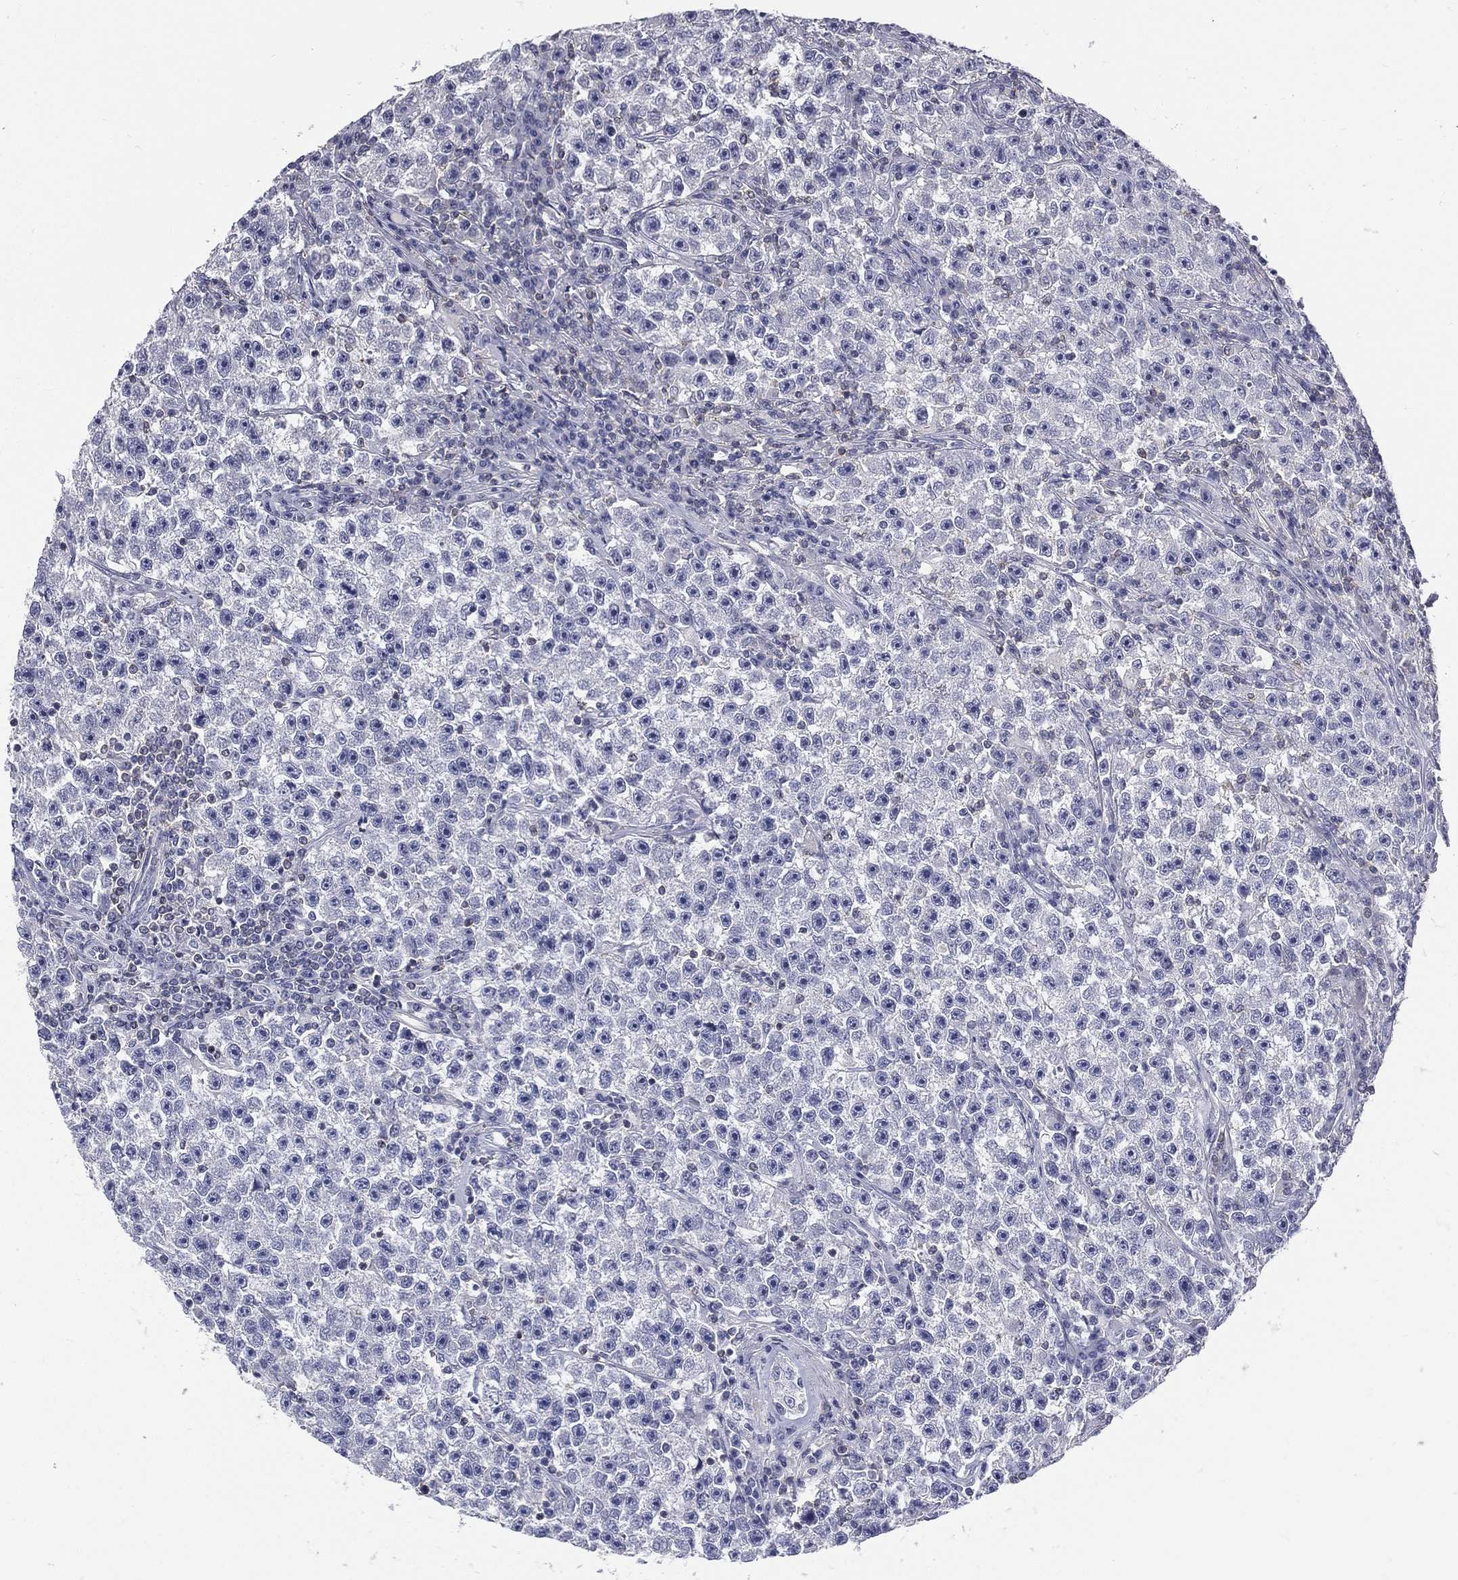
{"staining": {"intensity": "negative", "quantity": "none", "location": "none"}, "tissue": "testis cancer", "cell_type": "Tumor cells", "image_type": "cancer", "snomed": [{"axis": "morphology", "description": "Seminoma, NOS"}, {"axis": "topography", "description": "Testis"}], "caption": "Micrograph shows no protein staining in tumor cells of seminoma (testis) tissue.", "gene": "ETNPPL", "patient": {"sex": "male", "age": 22}}